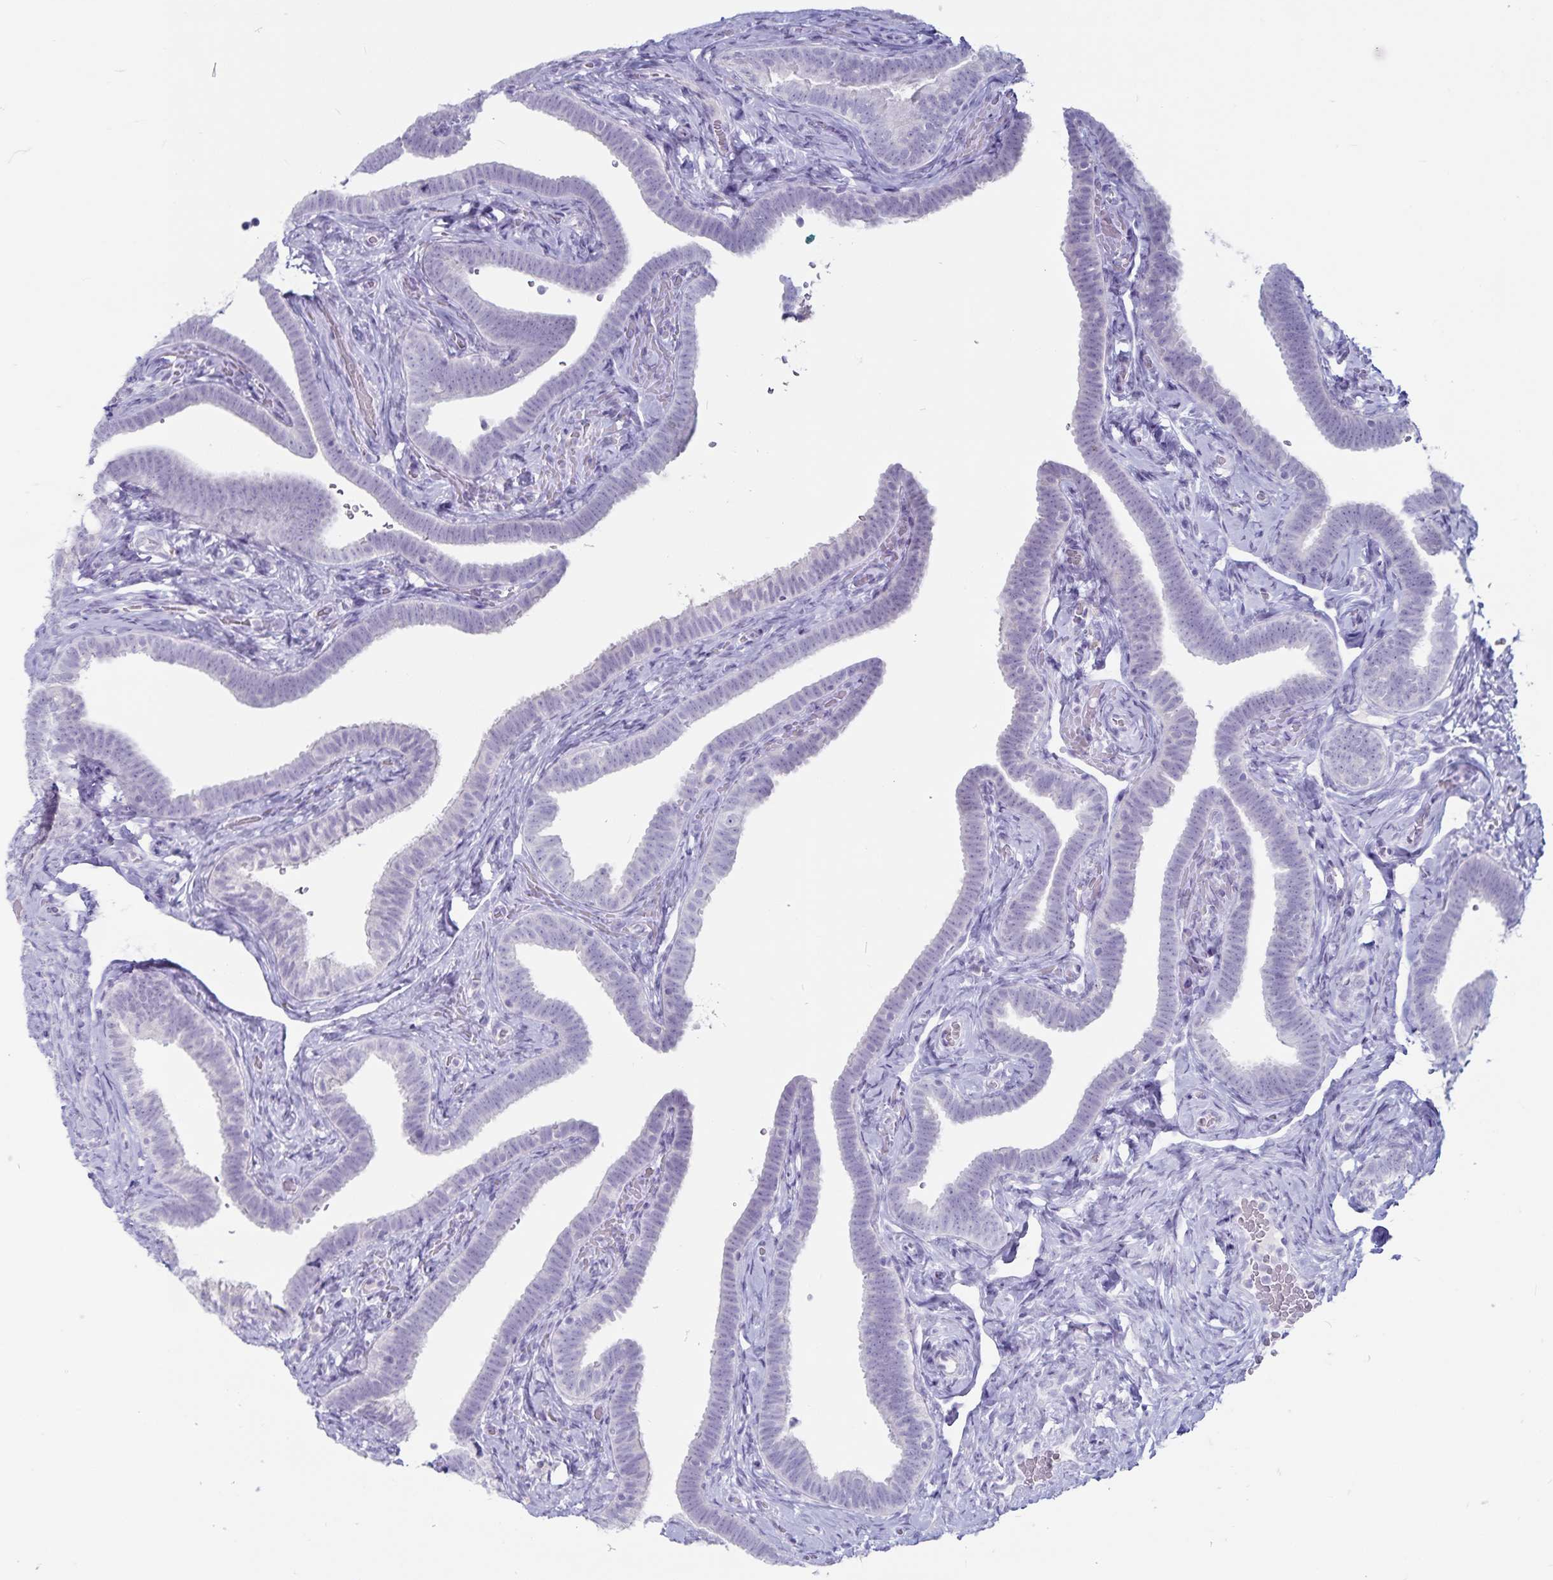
{"staining": {"intensity": "negative", "quantity": "none", "location": "none"}, "tissue": "fallopian tube", "cell_type": "Glandular cells", "image_type": "normal", "snomed": [{"axis": "morphology", "description": "Normal tissue, NOS"}, {"axis": "topography", "description": "Fallopian tube"}], "caption": "The IHC photomicrograph has no significant positivity in glandular cells of fallopian tube.", "gene": "GNLY", "patient": {"sex": "female", "age": 69}}